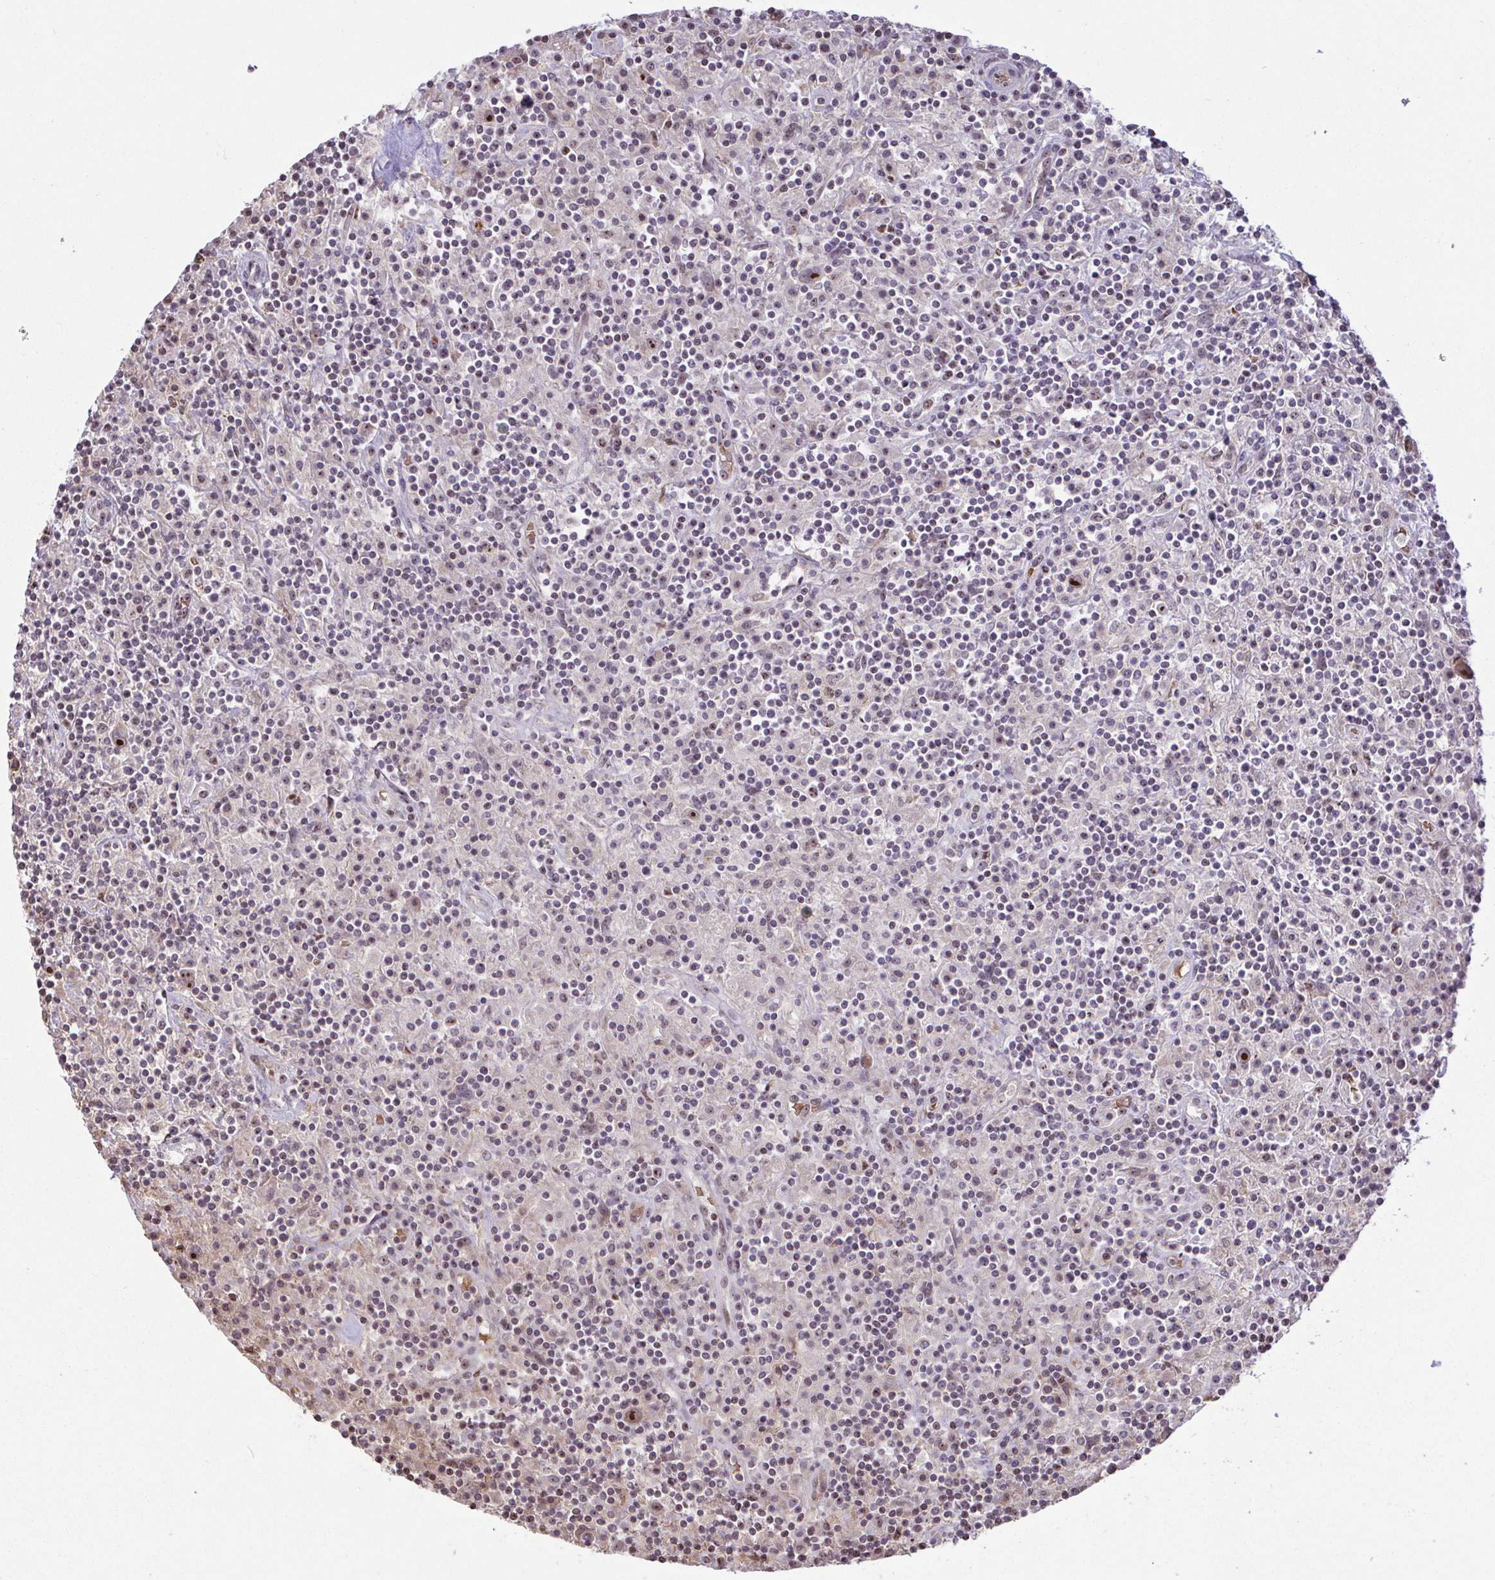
{"staining": {"intensity": "strong", "quantity": "25%-75%", "location": "nuclear"}, "tissue": "lymphoma", "cell_type": "Tumor cells", "image_type": "cancer", "snomed": [{"axis": "morphology", "description": "Hodgkin's disease, NOS"}, {"axis": "topography", "description": "Lymph node"}], "caption": "Protein expression analysis of lymphoma reveals strong nuclear expression in about 25%-75% of tumor cells.", "gene": "RSL24D1", "patient": {"sex": "male", "age": 70}}